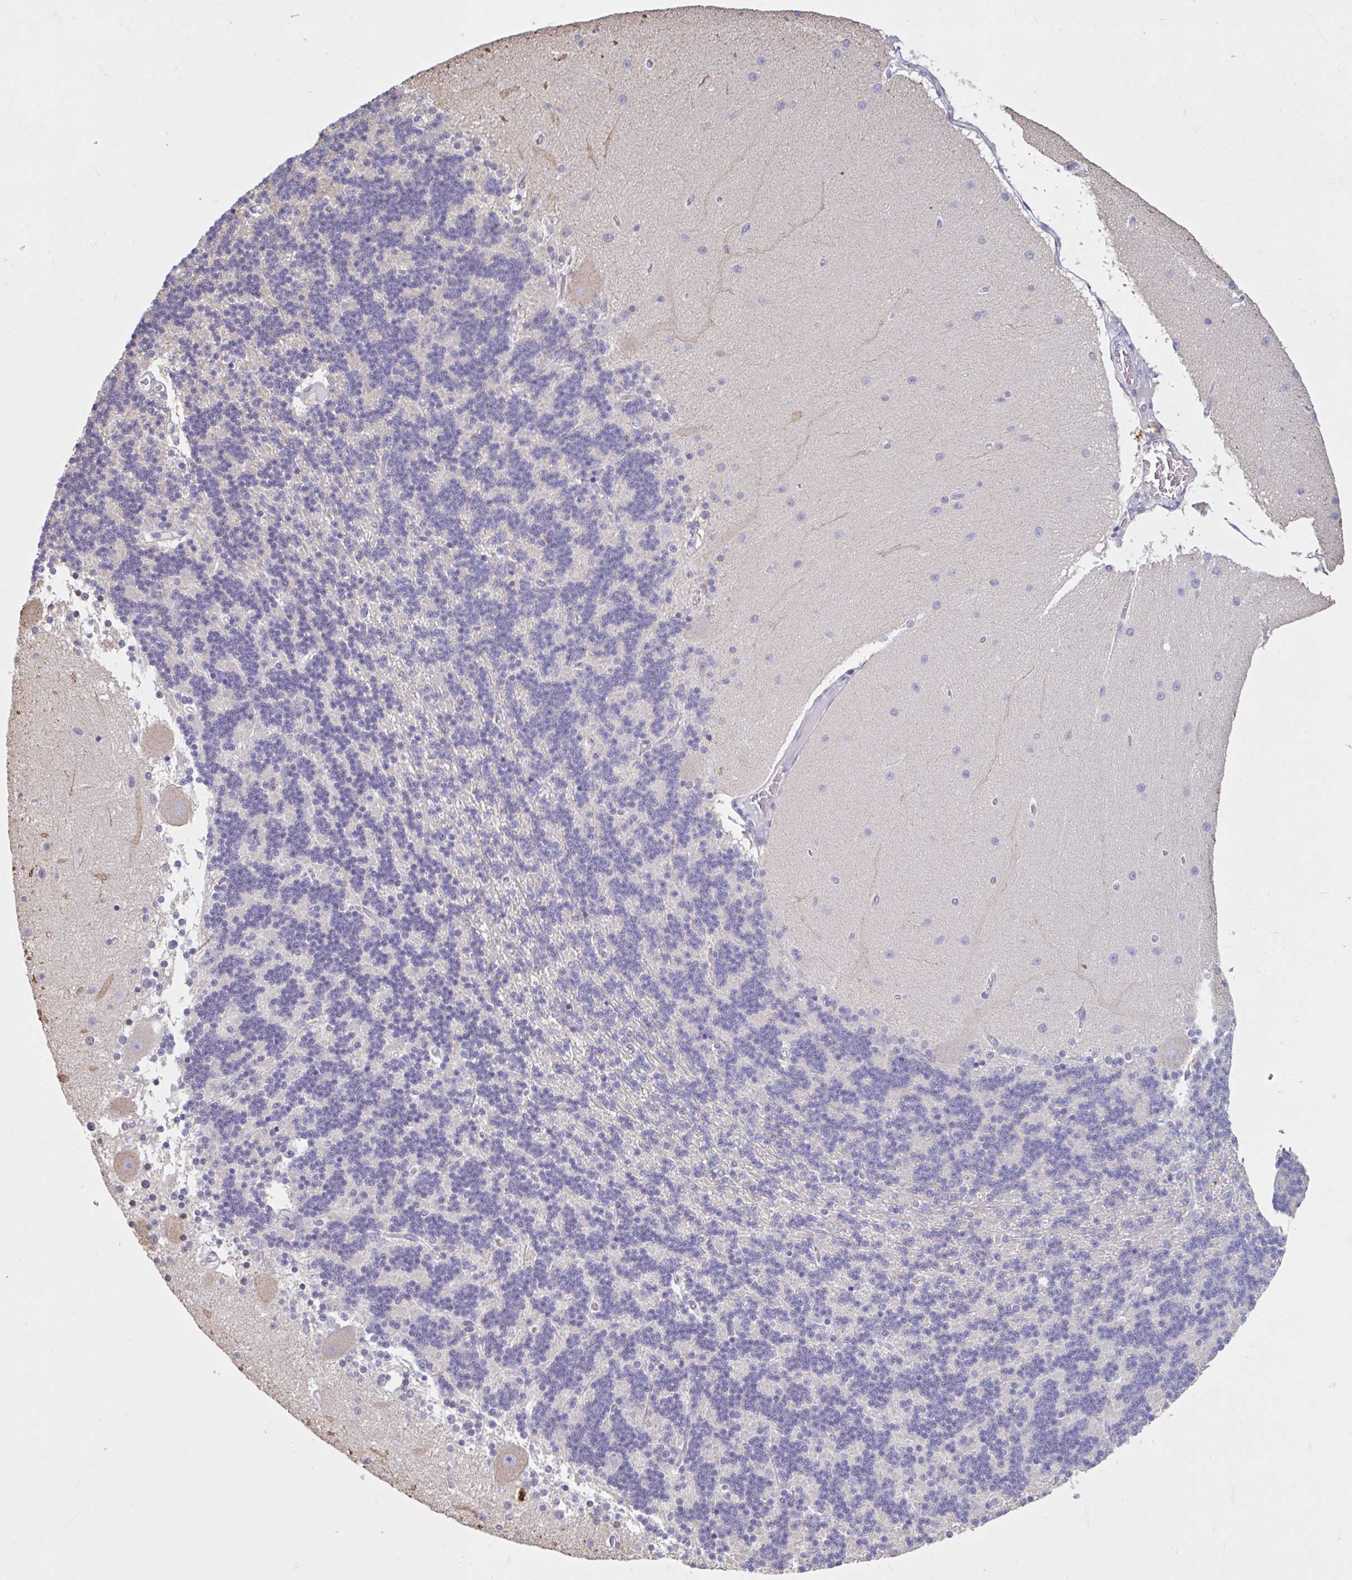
{"staining": {"intensity": "negative", "quantity": "none", "location": "none"}, "tissue": "cerebellum", "cell_type": "Cells in granular layer", "image_type": "normal", "snomed": [{"axis": "morphology", "description": "Normal tissue, NOS"}, {"axis": "topography", "description": "Cerebellum"}], "caption": "Photomicrograph shows no protein staining in cells in granular layer of unremarkable cerebellum.", "gene": "CDH19", "patient": {"sex": "female", "age": 54}}